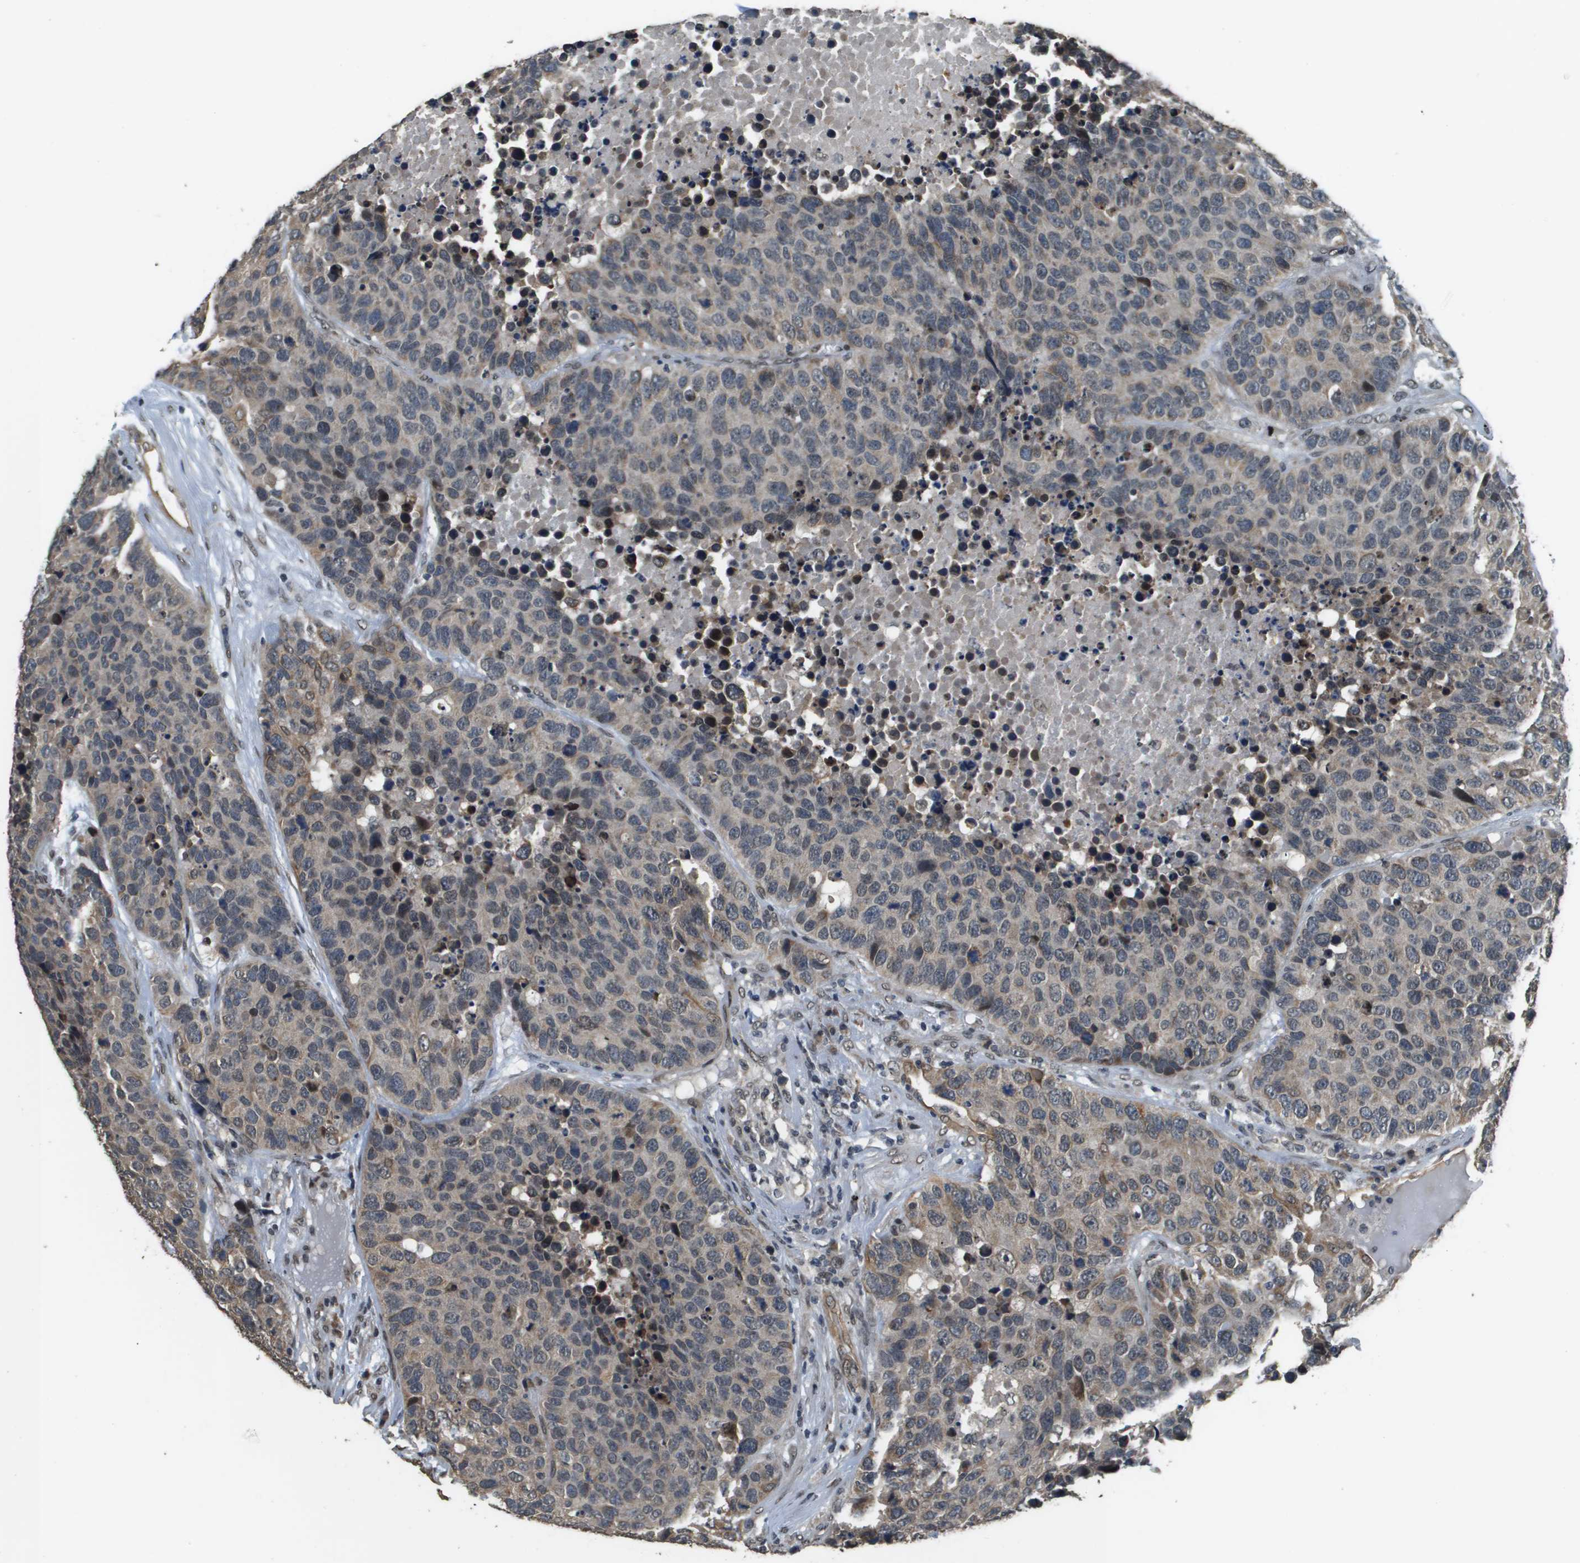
{"staining": {"intensity": "moderate", "quantity": "<25%", "location": "cytoplasmic/membranous"}, "tissue": "carcinoid", "cell_type": "Tumor cells", "image_type": "cancer", "snomed": [{"axis": "morphology", "description": "Carcinoid, malignant, NOS"}, {"axis": "topography", "description": "Lung"}], "caption": "Immunohistochemistry (IHC) photomicrograph of neoplastic tissue: human carcinoid (malignant) stained using immunohistochemistry reveals low levels of moderate protein expression localized specifically in the cytoplasmic/membranous of tumor cells, appearing as a cytoplasmic/membranous brown color.", "gene": "FANCC", "patient": {"sex": "male", "age": 60}}